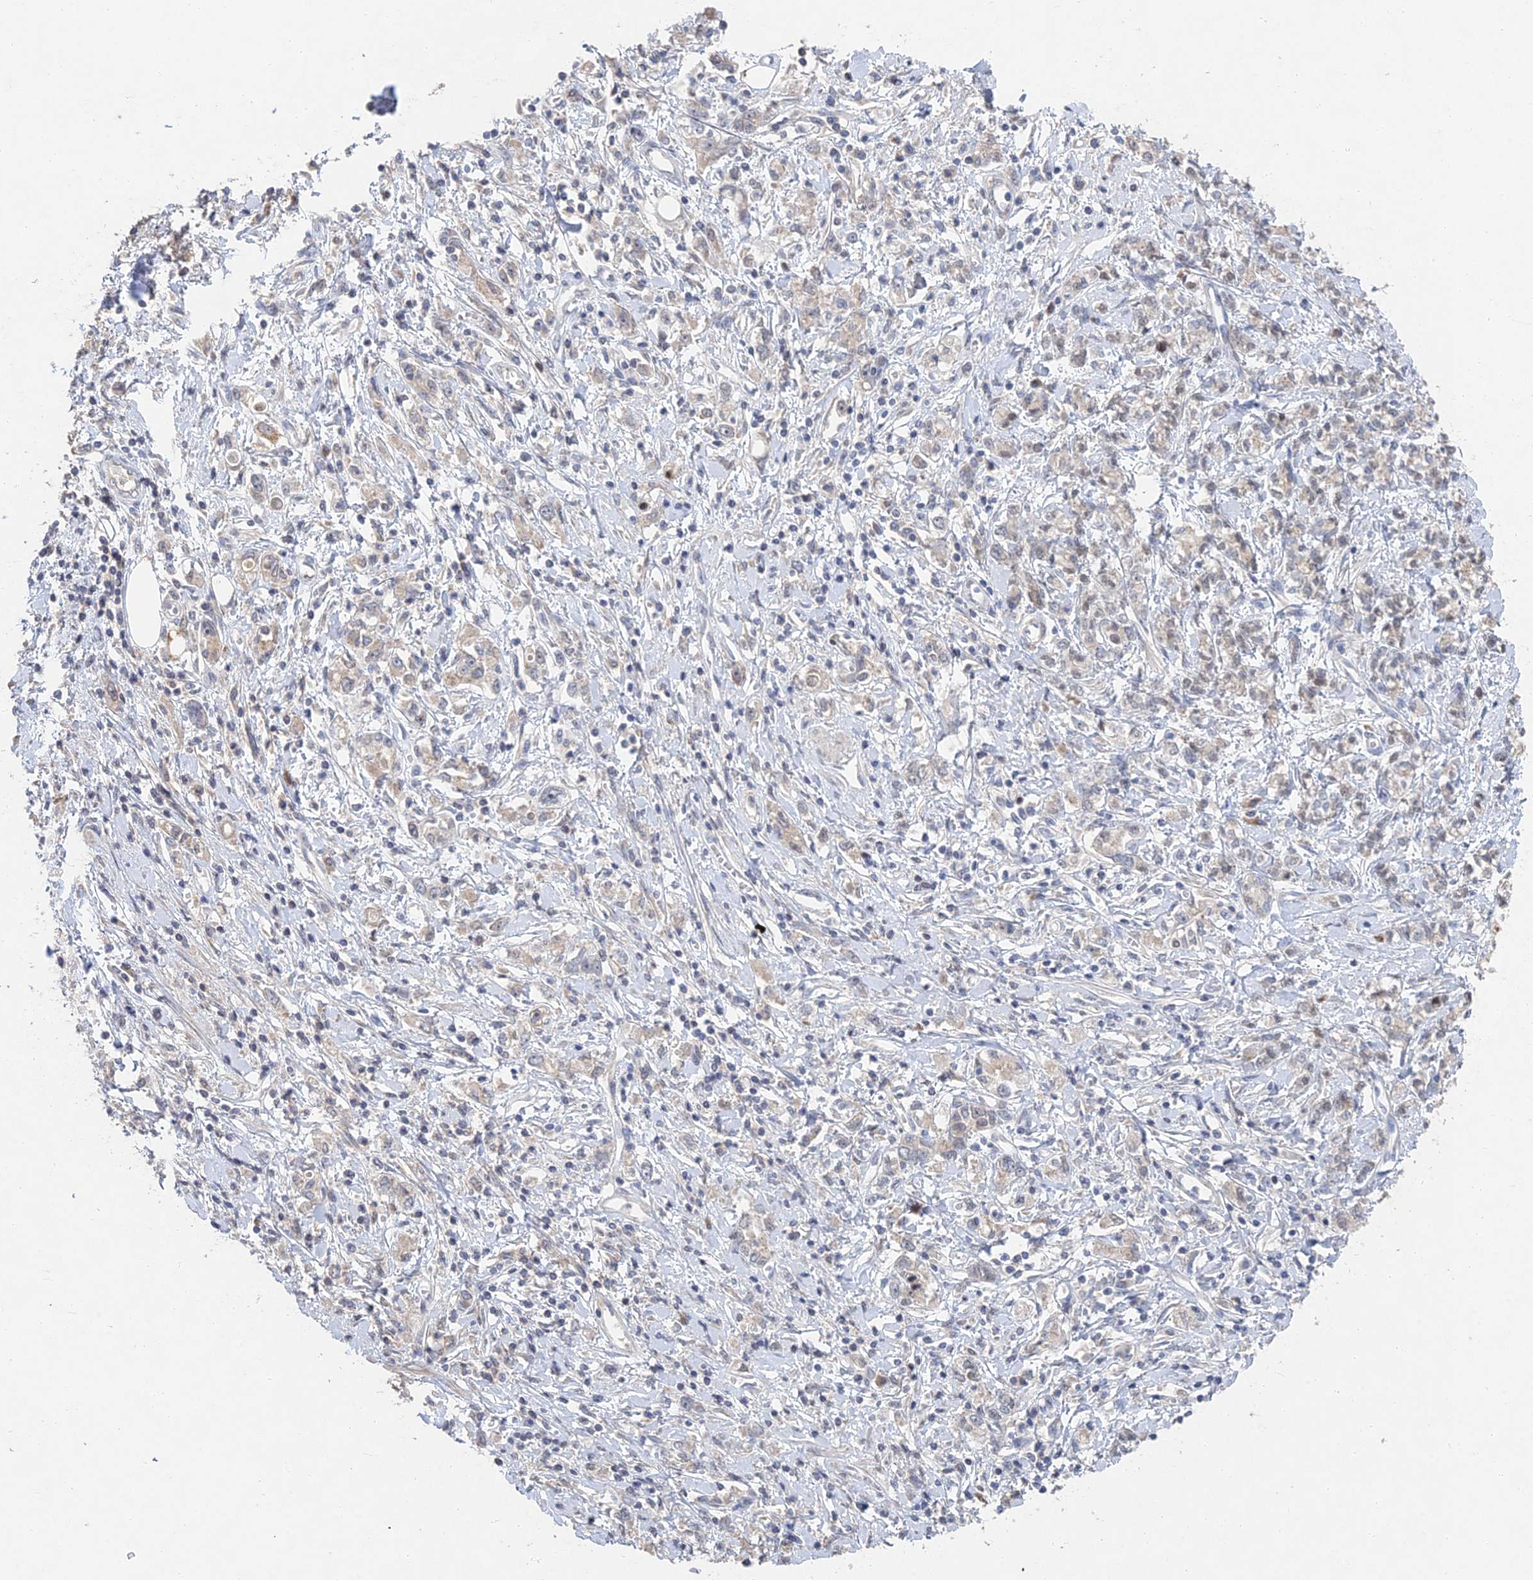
{"staining": {"intensity": "weak", "quantity": "<25%", "location": "cytoplasmic/membranous"}, "tissue": "stomach cancer", "cell_type": "Tumor cells", "image_type": "cancer", "snomed": [{"axis": "morphology", "description": "Adenocarcinoma, NOS"}, {"axis": "topography", "description": "Stomach"}], "caption": "Stomach adenocarcinoma was stained to show a protein in brown. There is no significant staining in tumor cells.", "gene": "GNA15", "patient": {"sex": "female", "age": 76}}